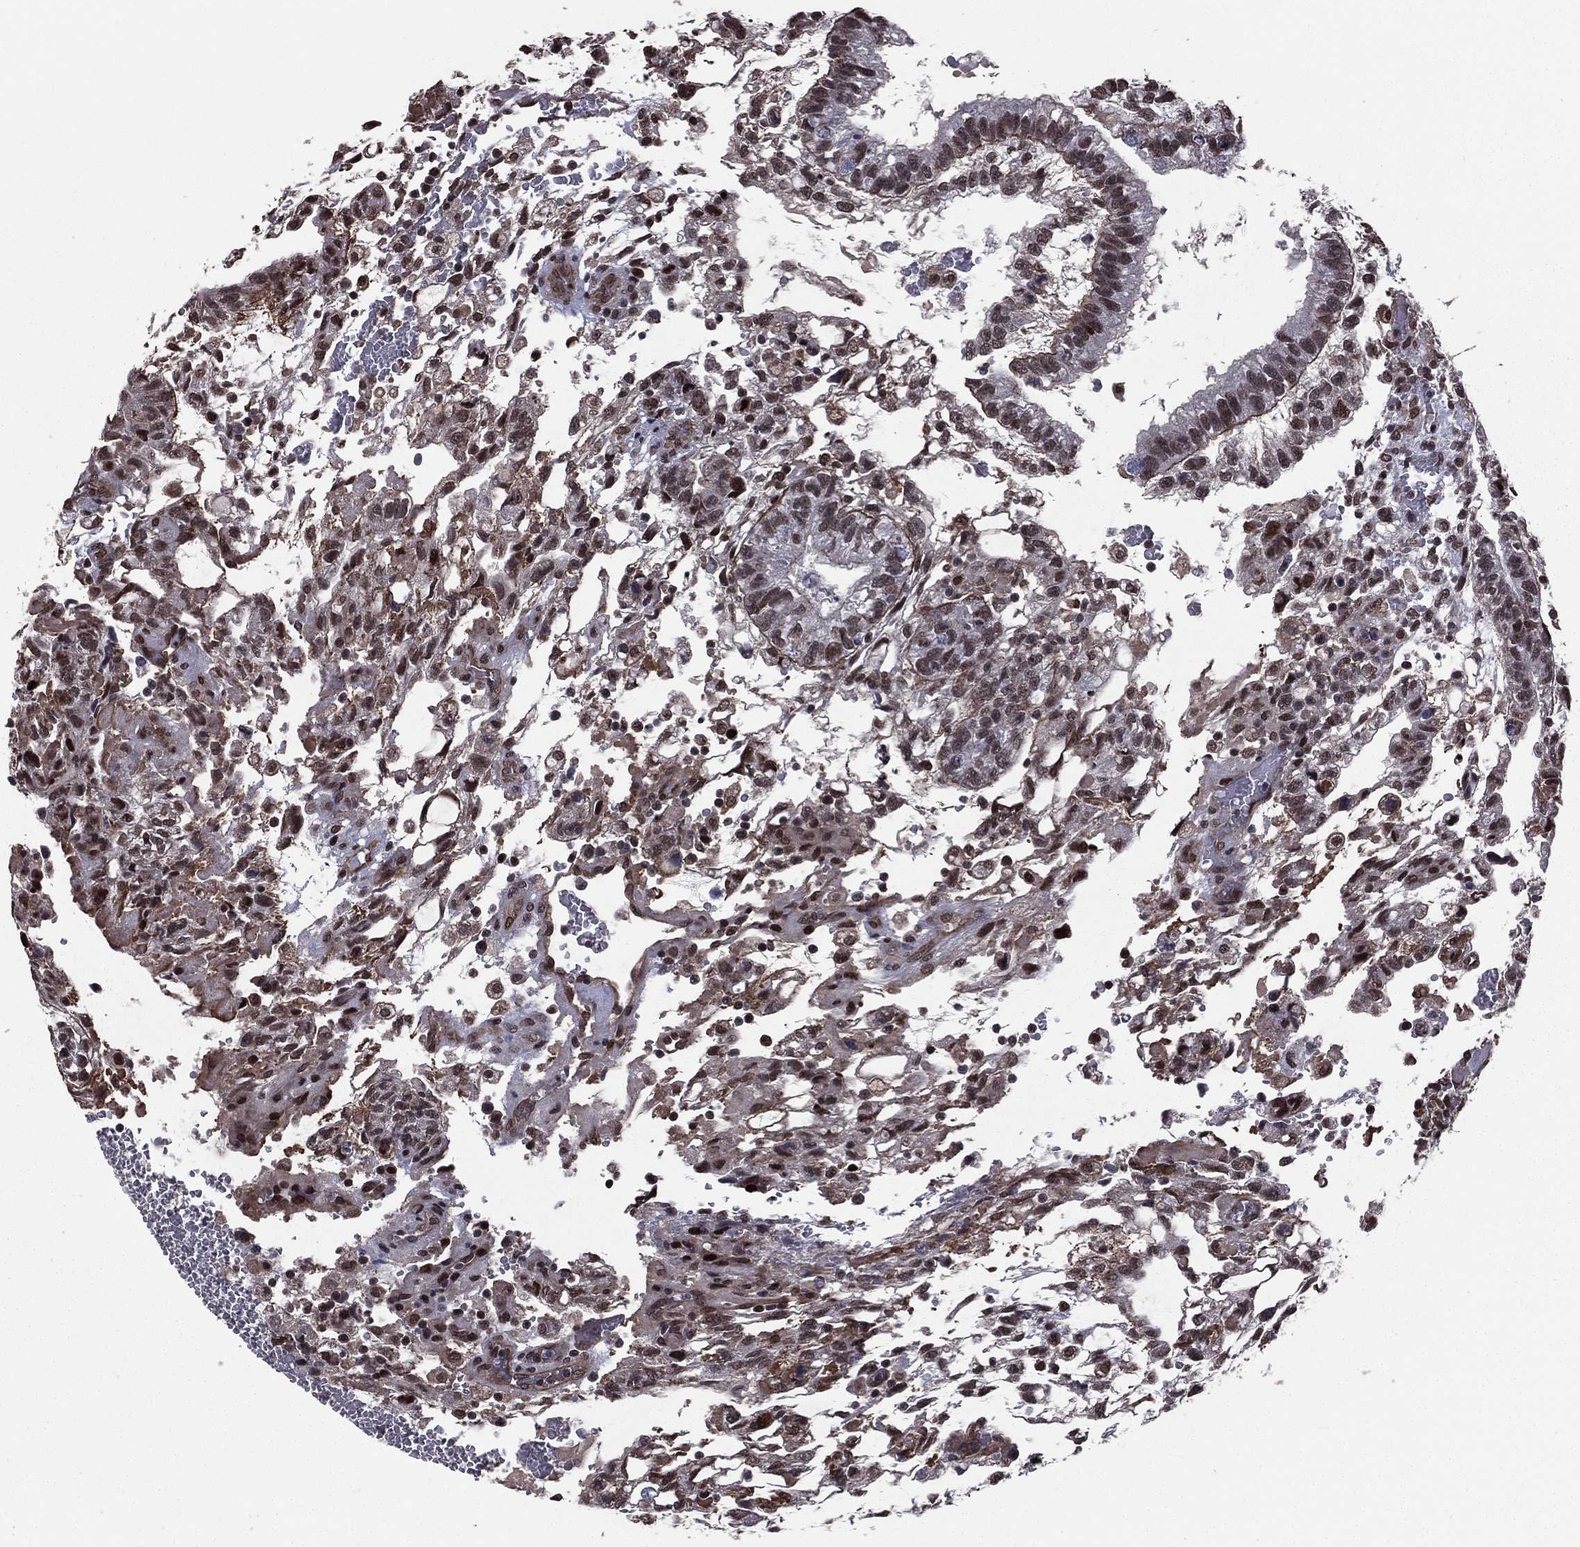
{"staining": {"intensity": "moderate", "quantity": "25%-75%", "location": "cytoplasmic/membranous,nuclear"}, "tissue": "testis cancer", "cell_type": "Tumor cells", "image_type": "cancer", "snomed": [{"axis": "morphology", "description": "Carcinoma, Embryonal, NOS"}, {"axis": "topography", "description": "Testis"}], "caption": "Immunohistochemical staining of human testis cancer demonstrates medium levels of moderate cytoplasmic/membranous and nuclear expression in approximately 25%-75% of tumor cells.", "gene": "RARB", "patient": {"sex": "male", "age": 32}}